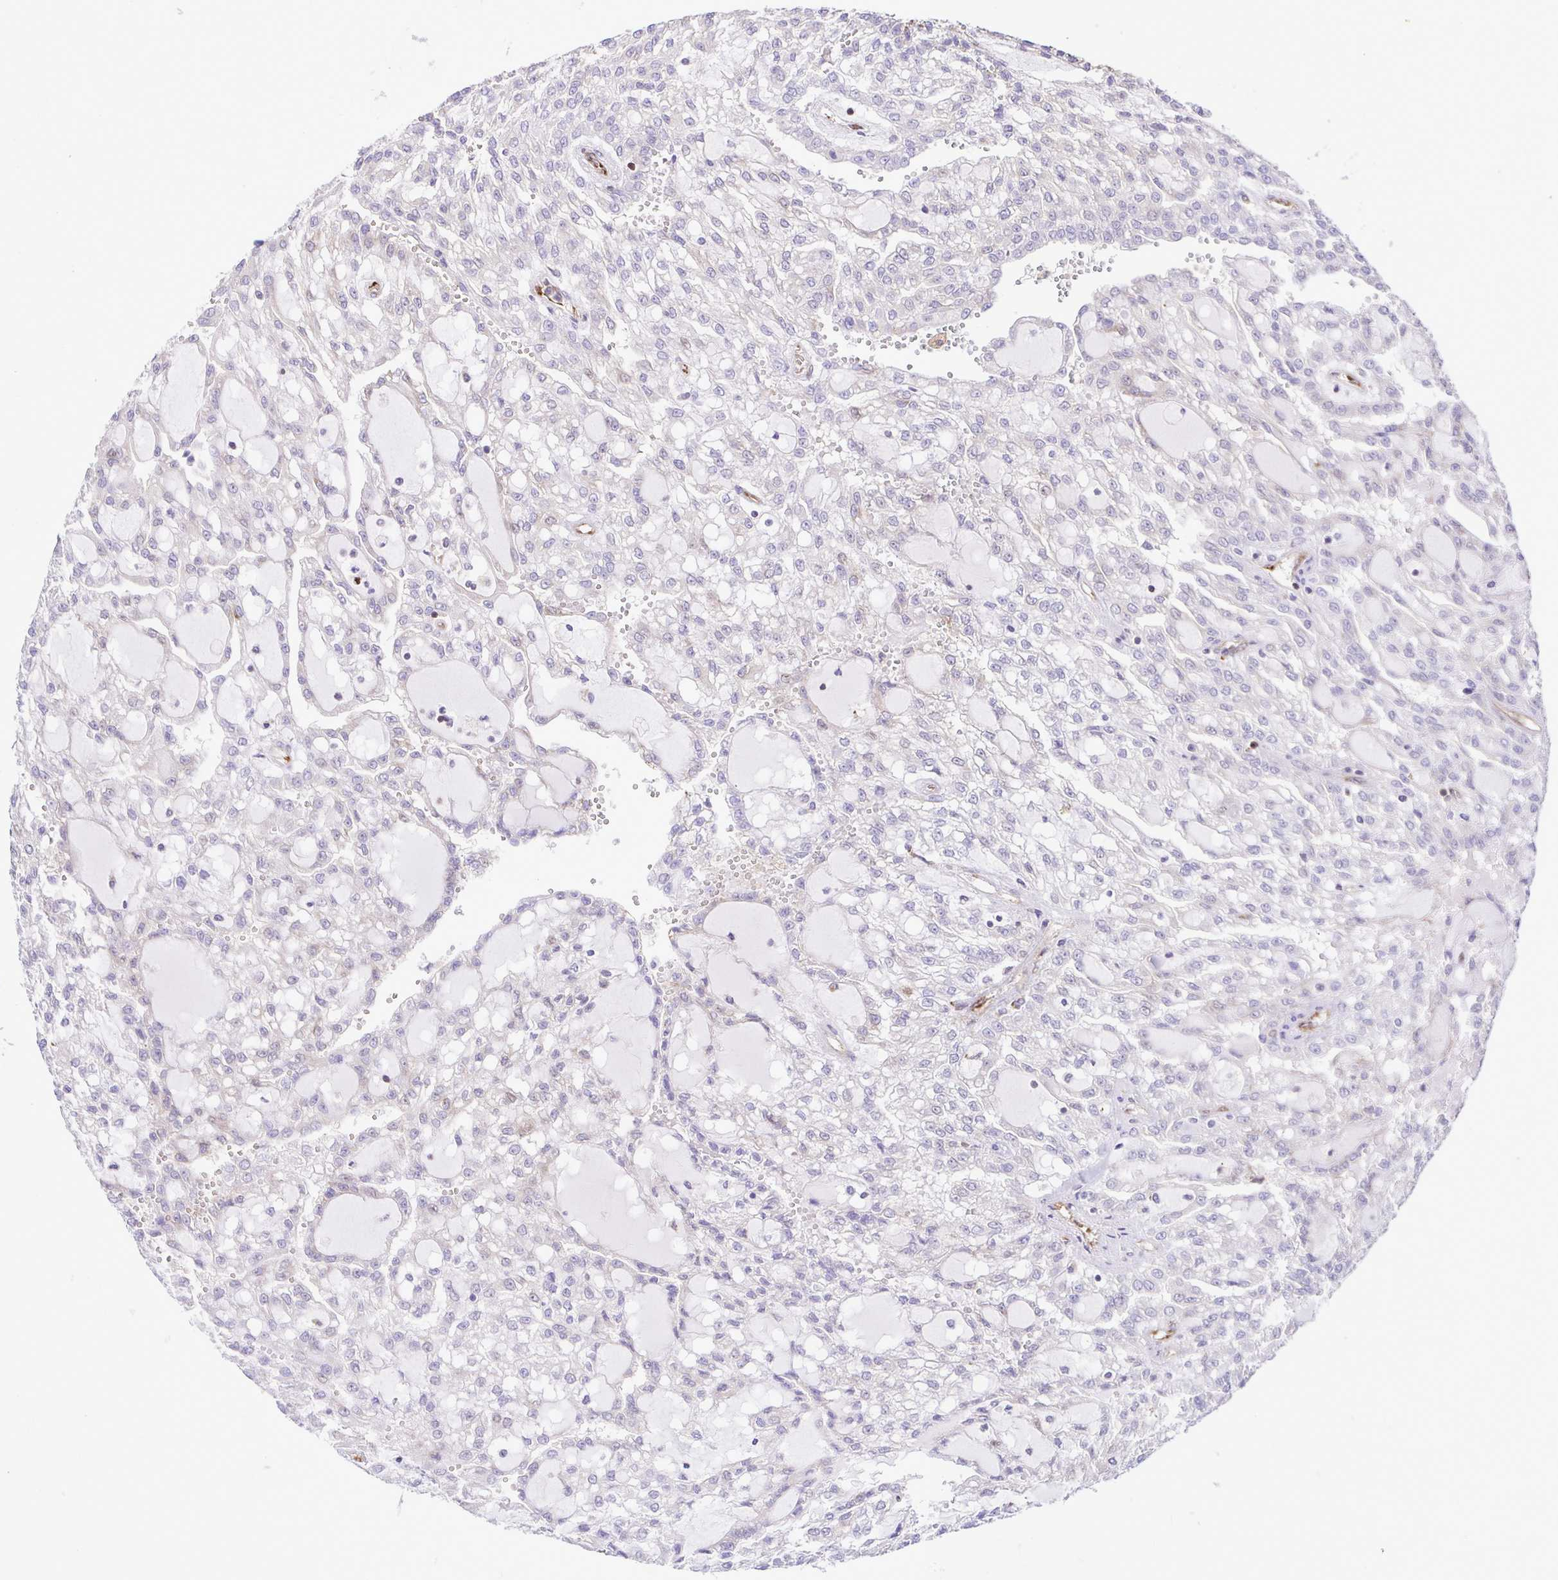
{"staining": {"intensity": "negative", "quantity": "none", "location": "none"}, "tissue": "renal cancer", "cell_type": "Tumor cells", "image_type": "cancer", "snomed": [{"axis": "morphology", "description": "Adenocarcinoma, NOS"}, {"axis": "topography", "description": "Kidney"}], "caption": "Tumor cells are negative for brown protein staining in adenocarcinoma (renal). The staining is performed using DAB brown chromogen with nuclei counter-stained in using hematoxylin.", "gene": "FLT1", "patient": {"sex": "male", "age": 63}}